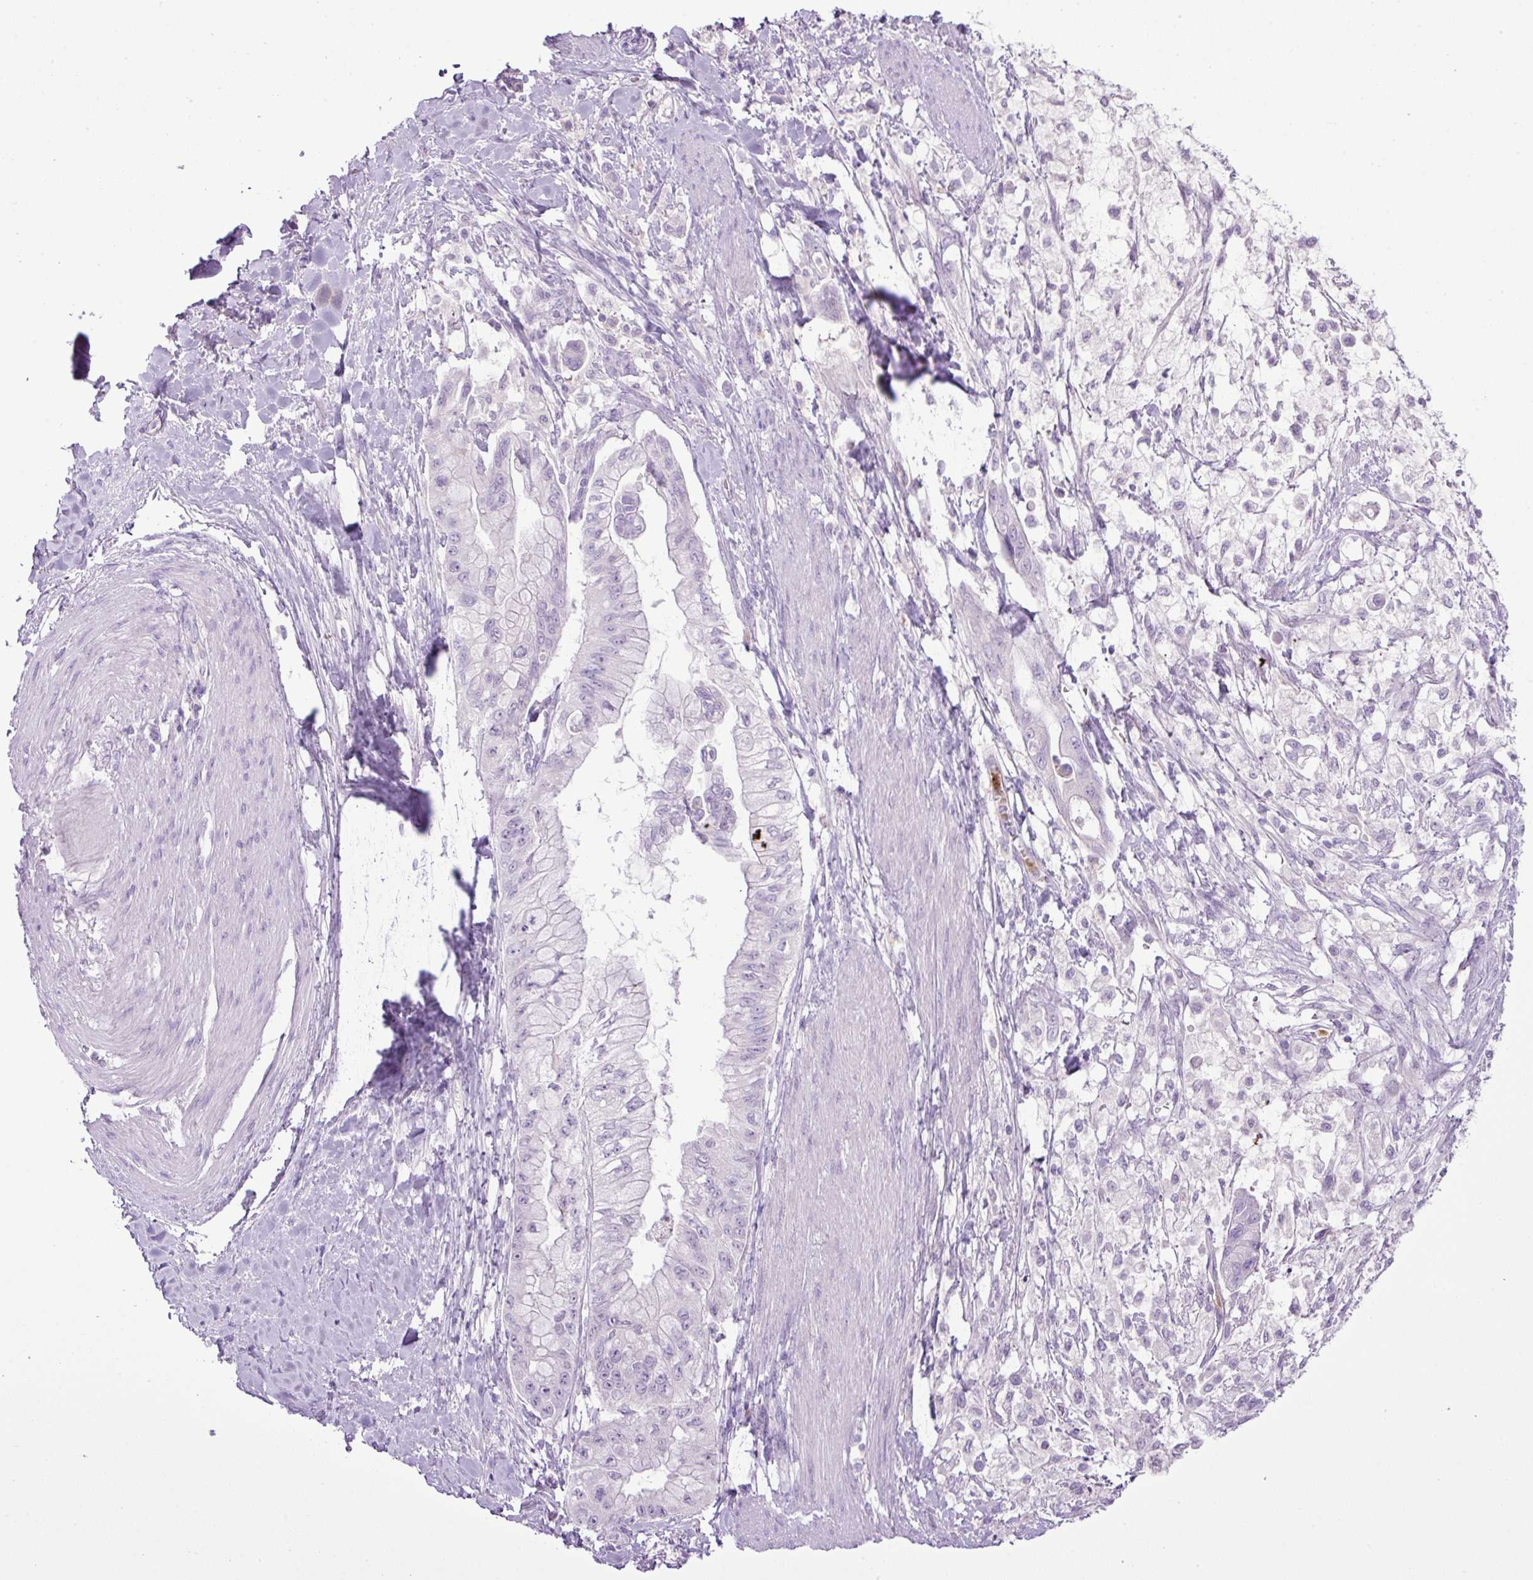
{"staining": {"intensity": "negative", "quantity": "none", "location": "none"}, "tissue": "pancreatic cancer", "cell_type": "Tumor cells", "image_type": "cancer", "snomed": [{"axis": "morphology", "description": "Adenocarcinoma, NOS"}, {"axis": "topography", "description": "Pancreas"}], "caption": "This is a image of immunohistochemistry (IHC) staining of pancreatic adenocarcinoma, which shows no staining in tumor cells. (DAB (3,3'-diaminobenzidine) immunohistochemistry, high magnification).", "gene": "HTR3E", "patient": {"sex": "male", "age": 48}}